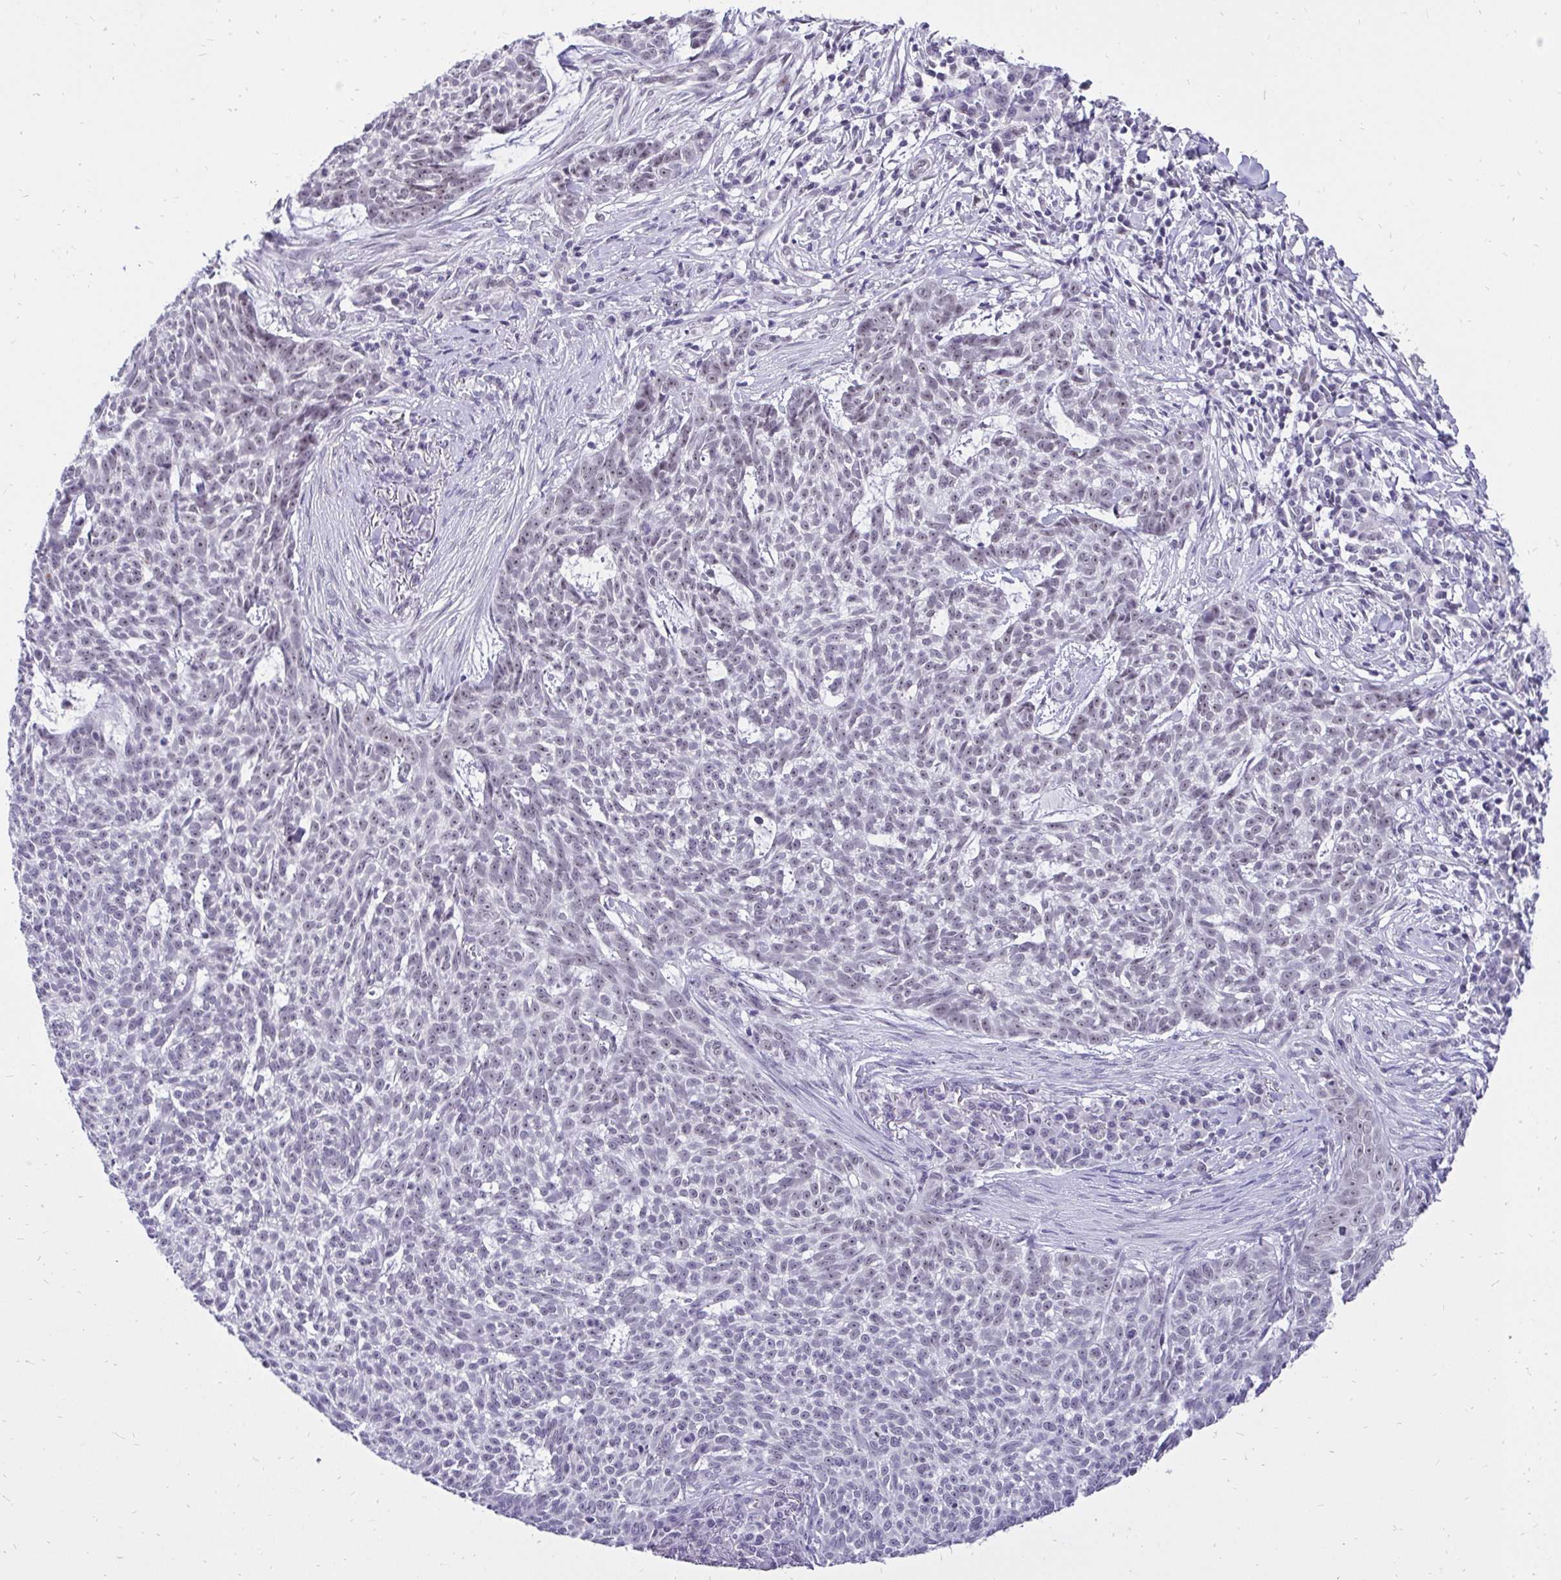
{"staining": {"intensity": "negative", "quantity": "none", "location": "none"}, "tissue": "skin cancer", "cell_type": "Tumor cells", "image_type": "cancer", "snomed": [{"axis": "morphology", "description": "Basal cell carcinoma"}, {"axis": "topography", "description": "Skin"}], "caption": "This is an IHC histopathology image of human basal cell carcinoma (skin). There is no expression in tumor cells.", "gene": "ZNF860", "patient": {"sex": "female", "age": 93}}